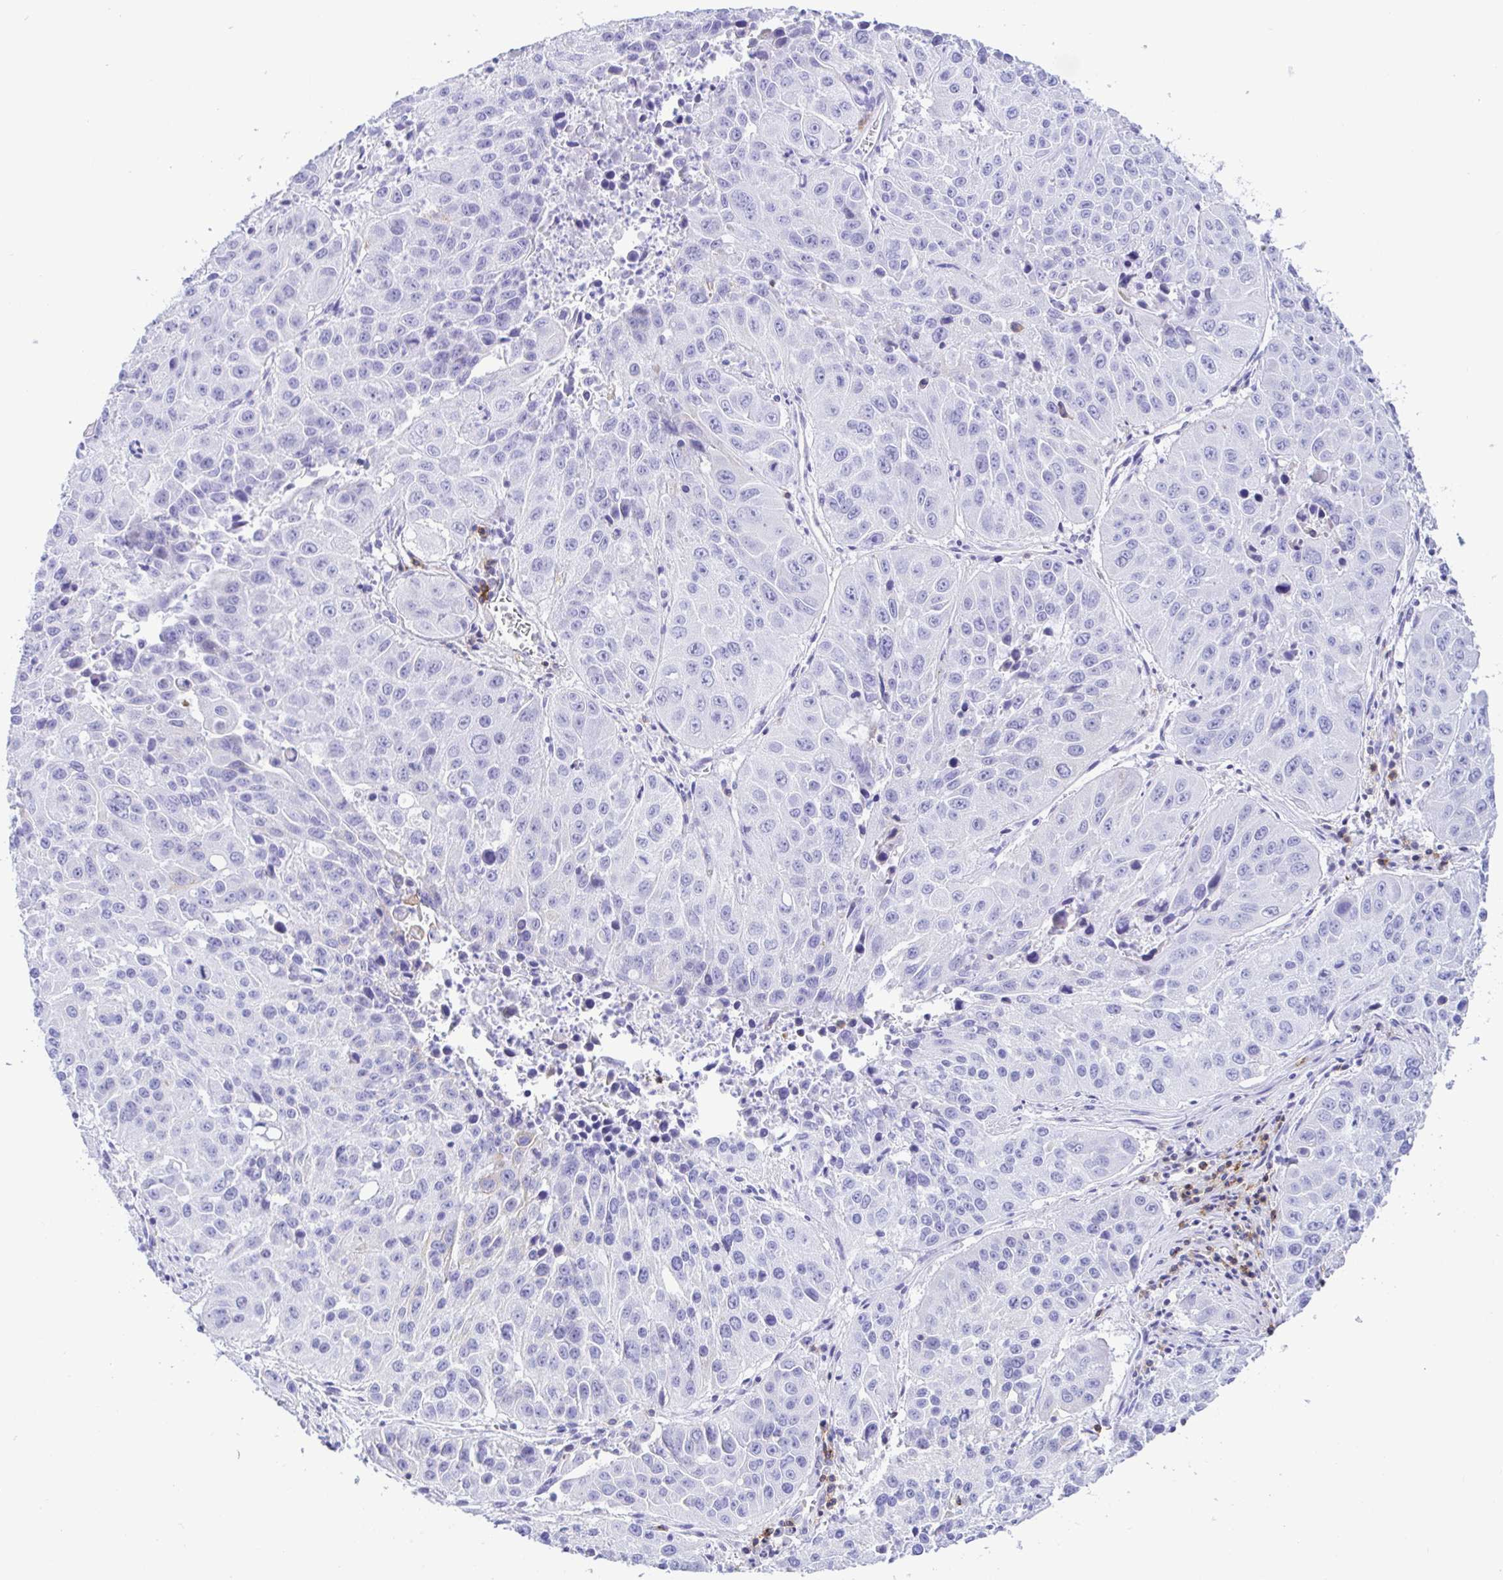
{"staining": {"intensity": "negative", "quantity": "none", "location": "none"}, "tissue": "lung cancer", "cell_type": "Tumor cells", "image_type": "cancer", "snomed": [{"axis": "morphology", "description": "Squamous cell carcinoma, NOS"}, {"axis": "topography", "description": "Lung"}], "caption": "This photomicrograph is of lung cancer (squamous cell carcinoma) stained with immunohistochemistry (IHC) to label a protein in brown with the nuclei are counter-stained blue. There is no staining in tumor cells. The staining is performed using DAB (3,3'-diaminobenzidine) brown chromogen with nuclei counter-stained in using hematoxylin.", "gene": "CD5", "patient": {"sex": "female", "age": 61}}